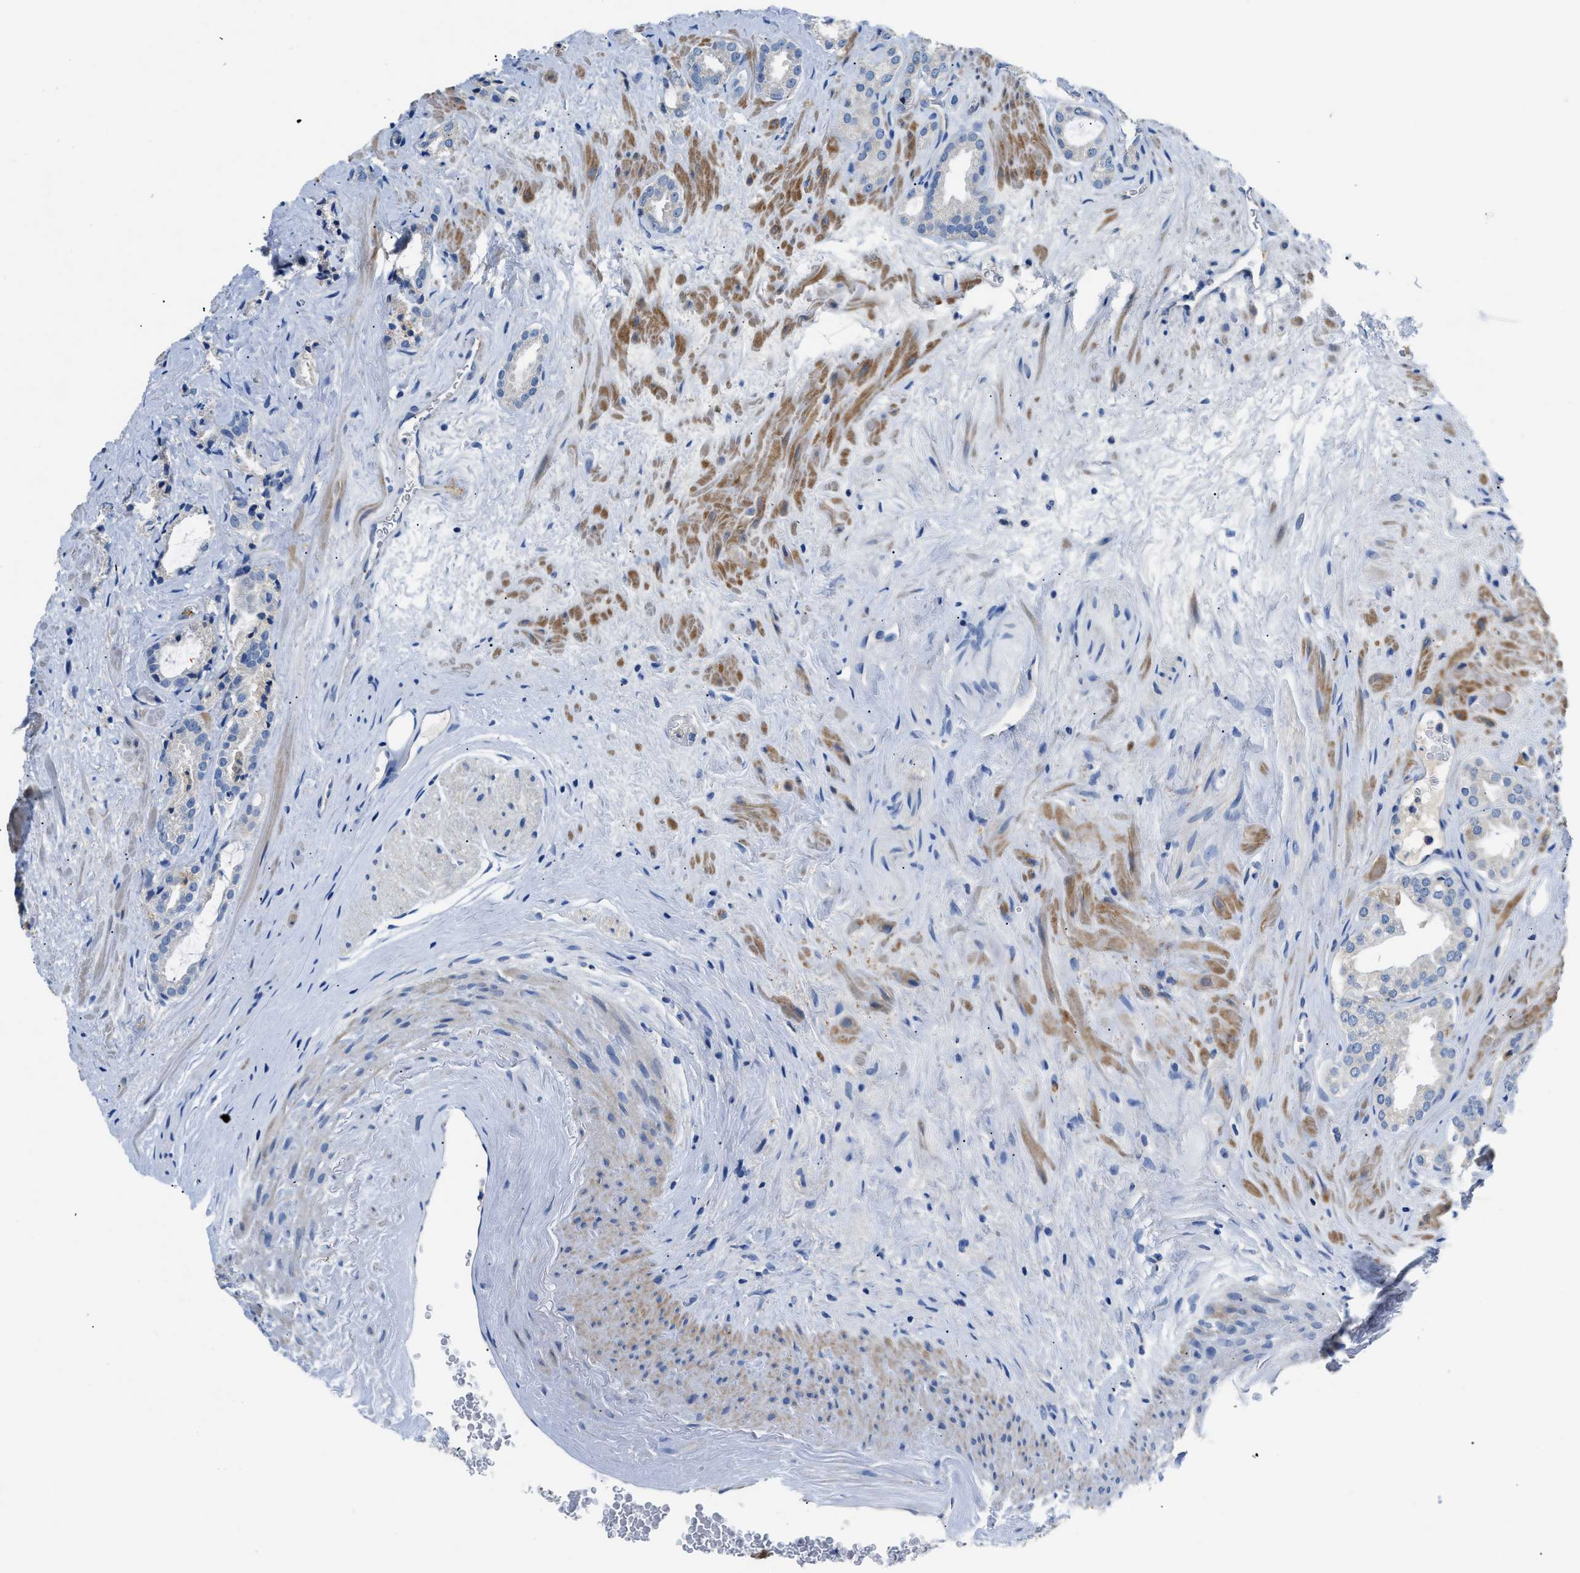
{"staining": {"intensity": "negative", "quantity": "none", "location": "none"}, "tissue": "prostate cancer", "cell_type": "Tumor cells", "image_type": "cancer", "snomed": [{"axis": "morphology", "description": "Adenocarcinoma, High grade"}, {"axis": "topography", "description": "Prostate"}], "caption": "A high-resolution micrograph shows immunohistochemistry staining of prostate cancer, which exhibits no significant positivity in tumor cells. (Brightfield microscopy of DAB immunohistochemistry at high magnification).", "gene": "SLC10A6", "patient": {"sex": "male", "age": 64}}